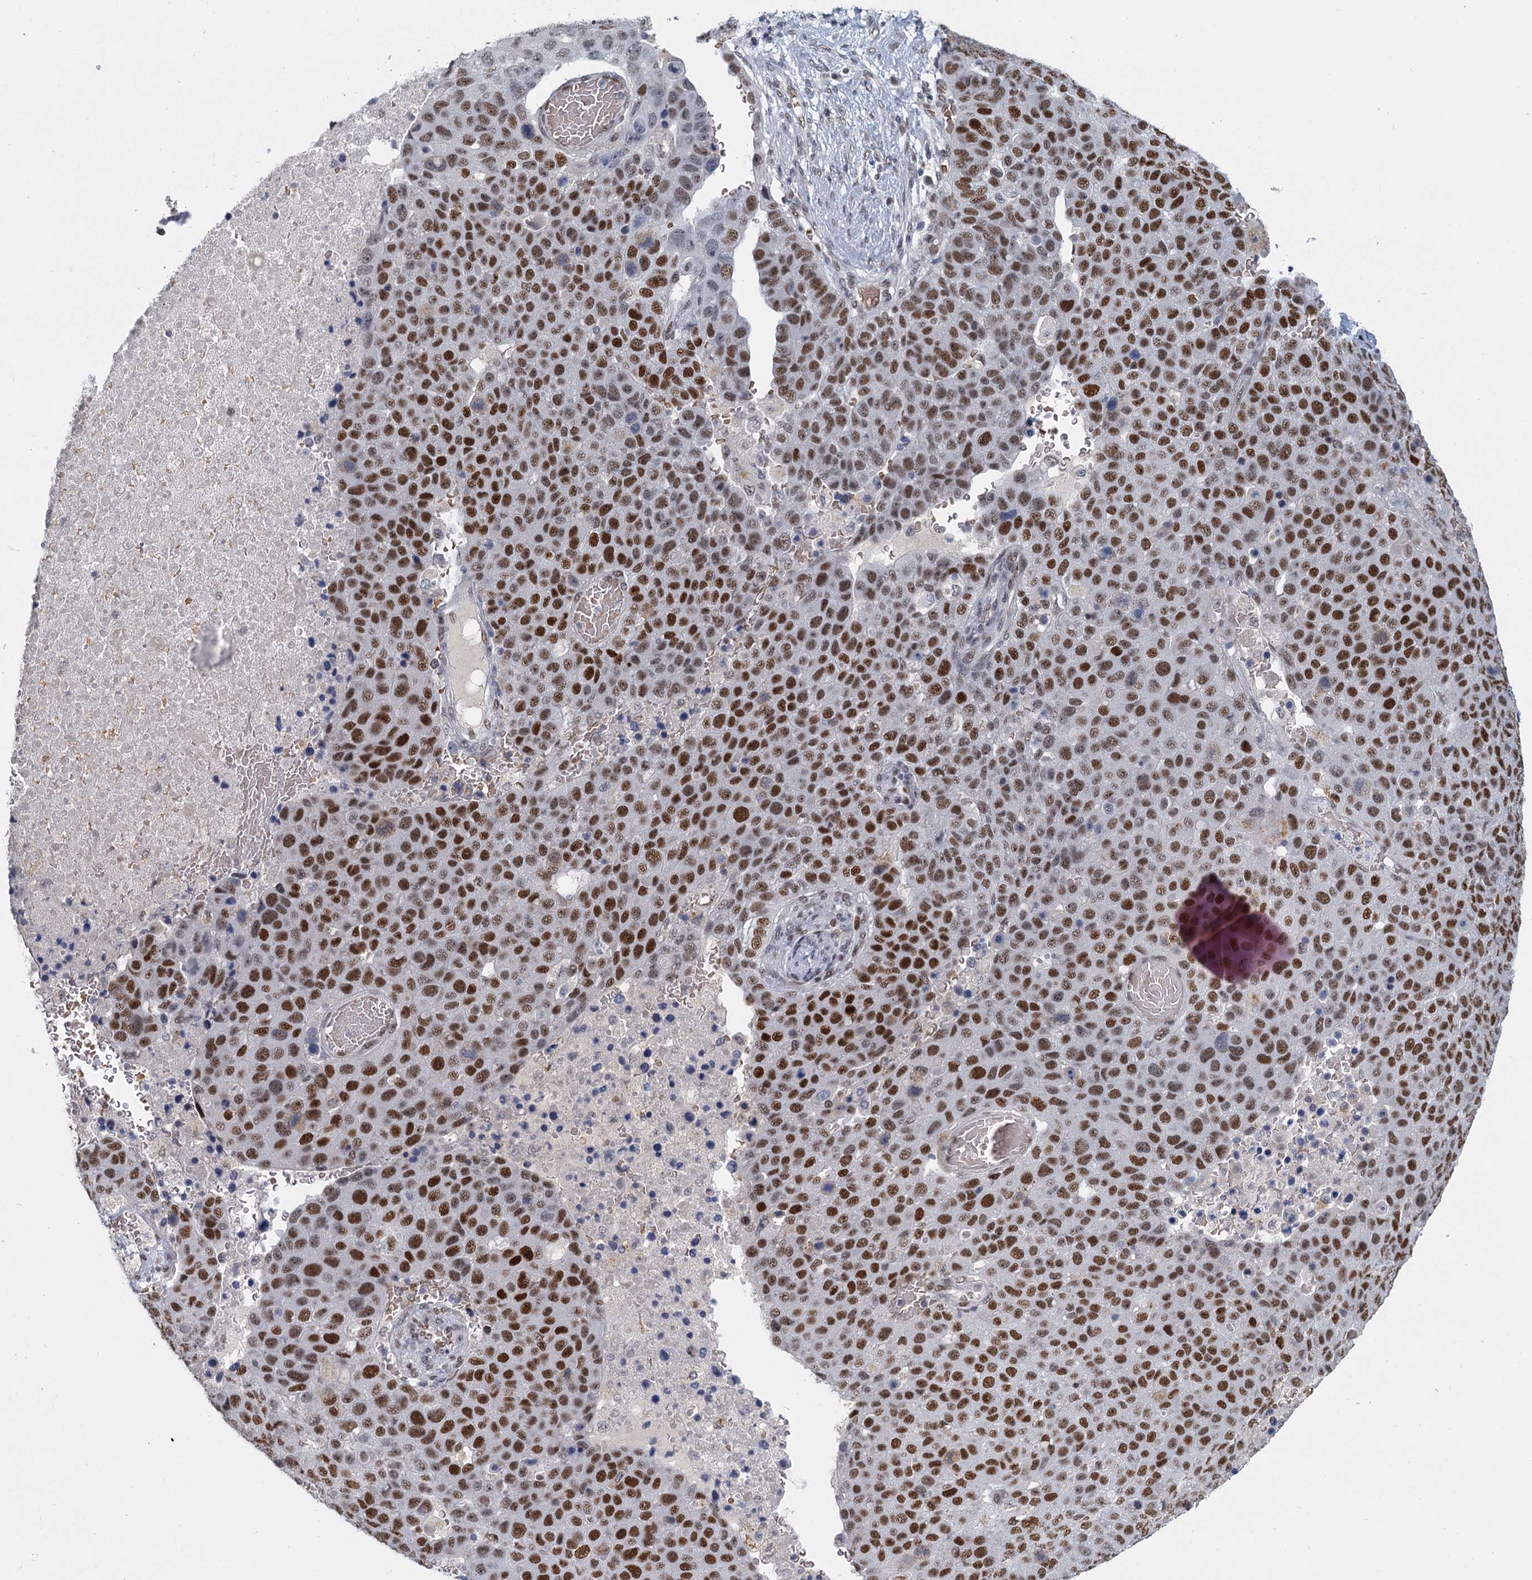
{"staining": {"intensity": "strong", "quantity": ">75%", "location": "nuclear"}, "tissue": "pancreatic cancer", "cell_type": "Tumor cells", "image_type": "cancer", "snomed": [{"axis": "morphology", "description": "Adenocarcinoma, NOS"}, {"axis": "topography", "description": "Pancreas"}], "caption": "IHC of human pancreatic cancer demonstrates high levels of strong nuclear staining in about >75% of tumor cells.", "gene": "RPRD1A", "patient": {"sex": "female", "age": 61}}